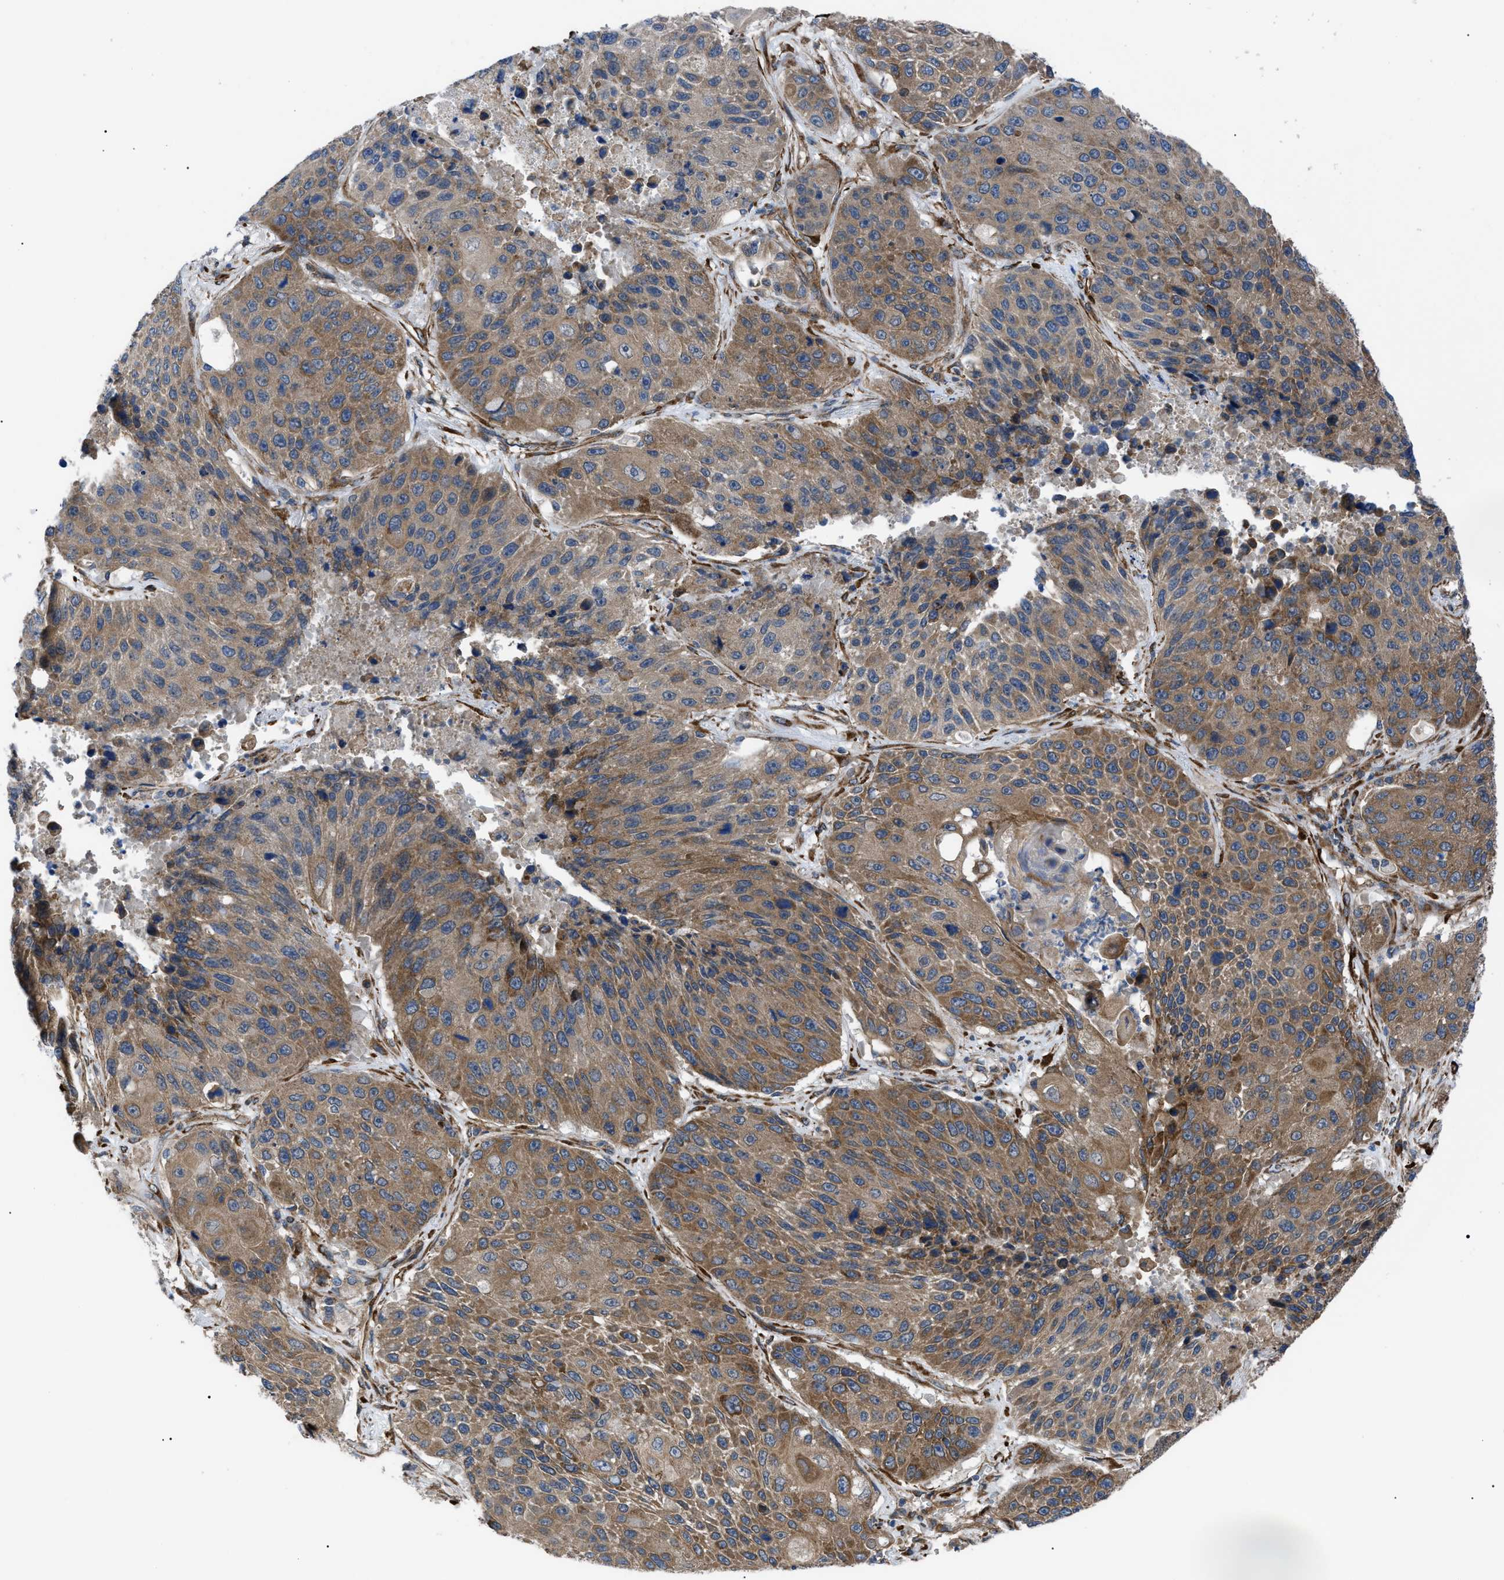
{"staining": {"intensity": "moderate", "quantity": ">75%", "location": "cytoplasmic/membranous"}, "tissue": "lung cancer", "cell_type": "Tumor cells", "image_type": "cancer", "snomed": [{"axis": "morphology", "description": "Squamous cell carcinoma, NOS"}, {"axis": "topography", "description": "Lung"}], "caption": "Tumor cells exhibit medium levels of moderate cytoplasmic/membranous staining in about >75% of cells in human lung cancer (squamous cell carcinoma).", "gene": "MYO10", "patient": {"sex": "male", "age": 61}}